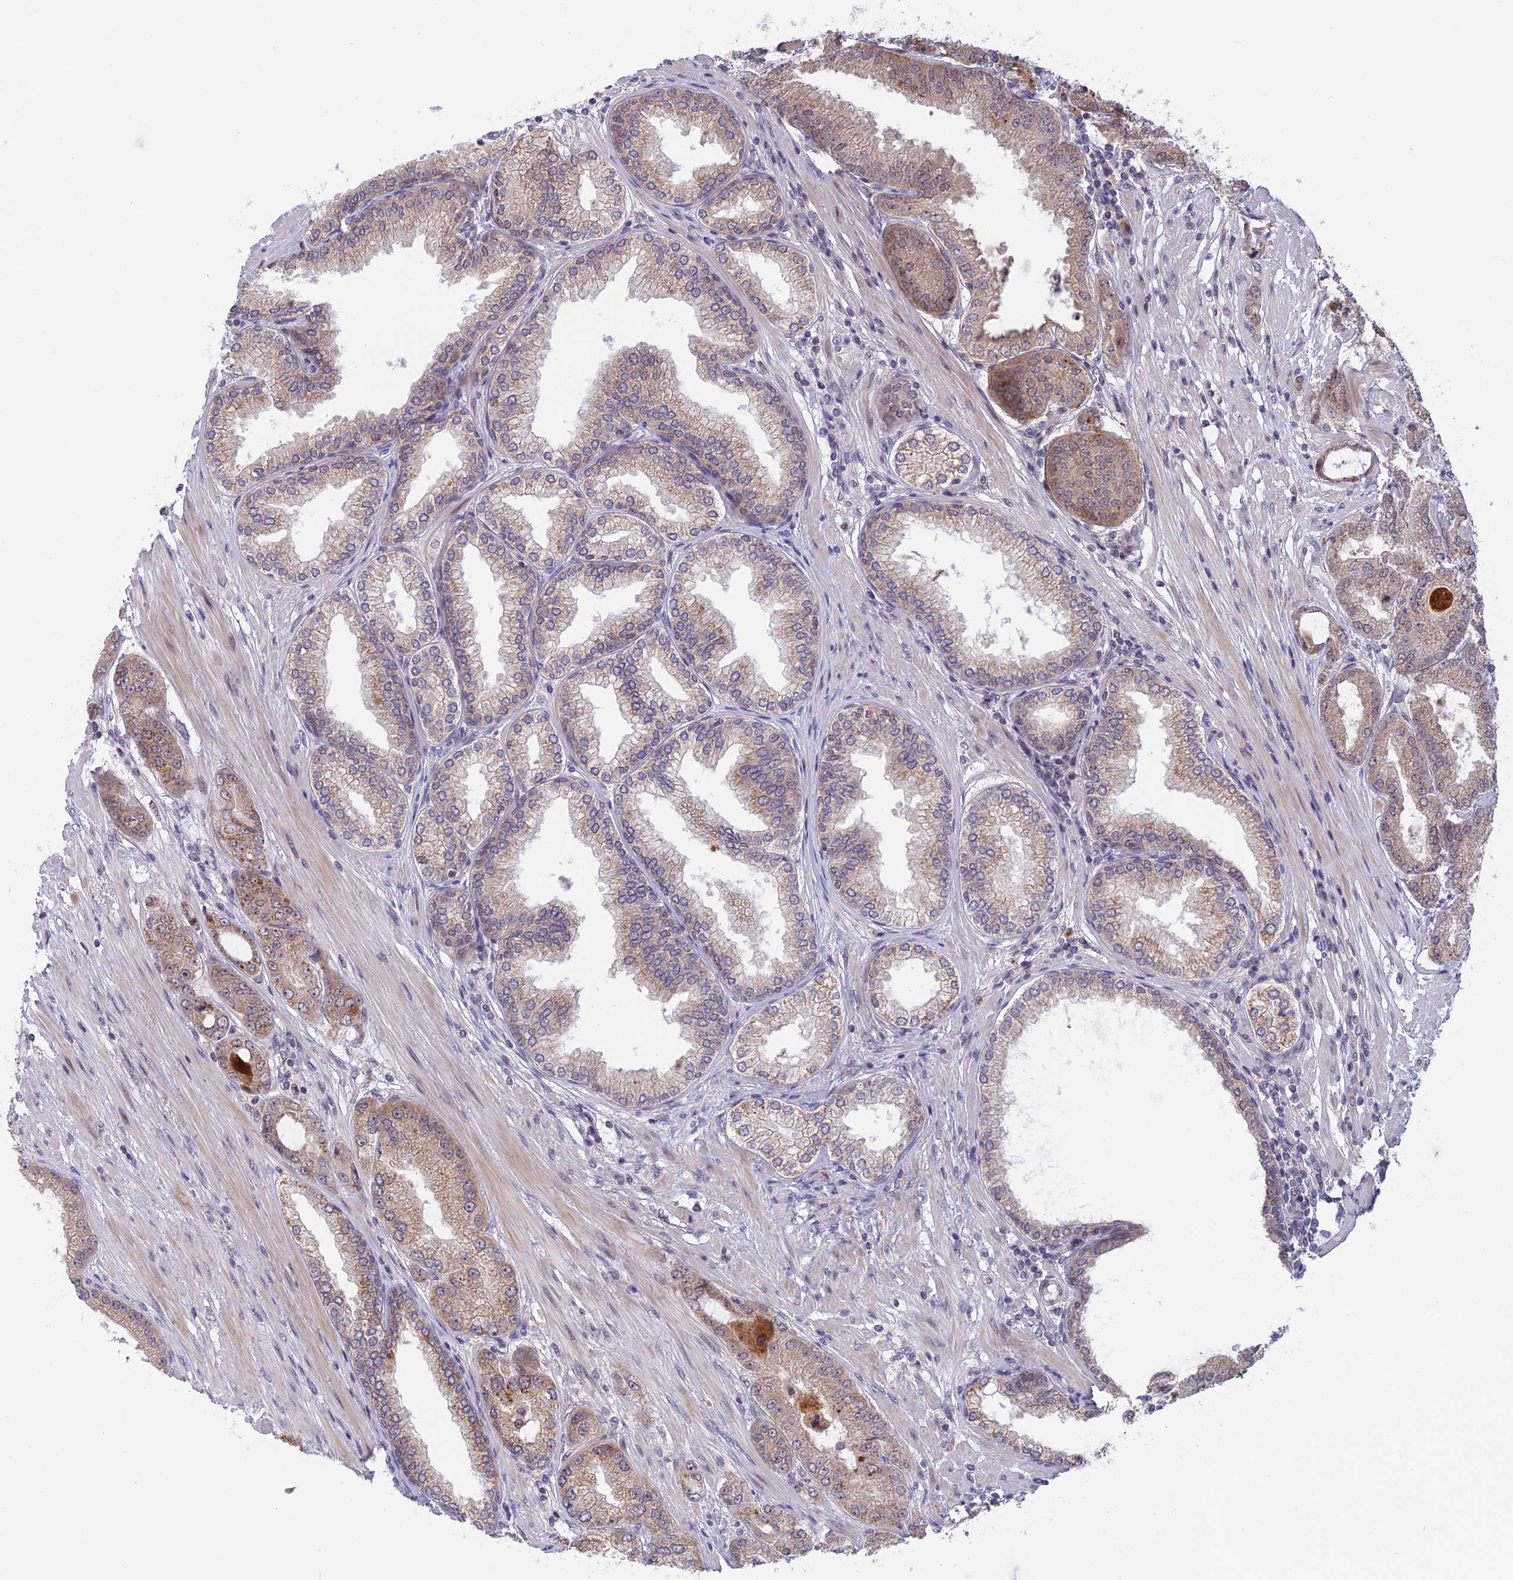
{"staining": {"intensity": "weak", "quantity": "25%-75%", "location": "cytoplasmic/membranous"}, "tissue": "prostate cancer", "cell_type": "Tumor cells", "image_type": "cancer", "snomed": [{"axis": "morphology", "description": "Adenocarcinoma, High grade"}, {"axis": "topography", "description": "Prostate"}], "caption": "Prostate cancer stained for a protein demonstrates weak cytoplasmic/membranous positivity in tumor cells.", "gene": "POLR2C", "patient": {"sex": "male", "age": 71}}